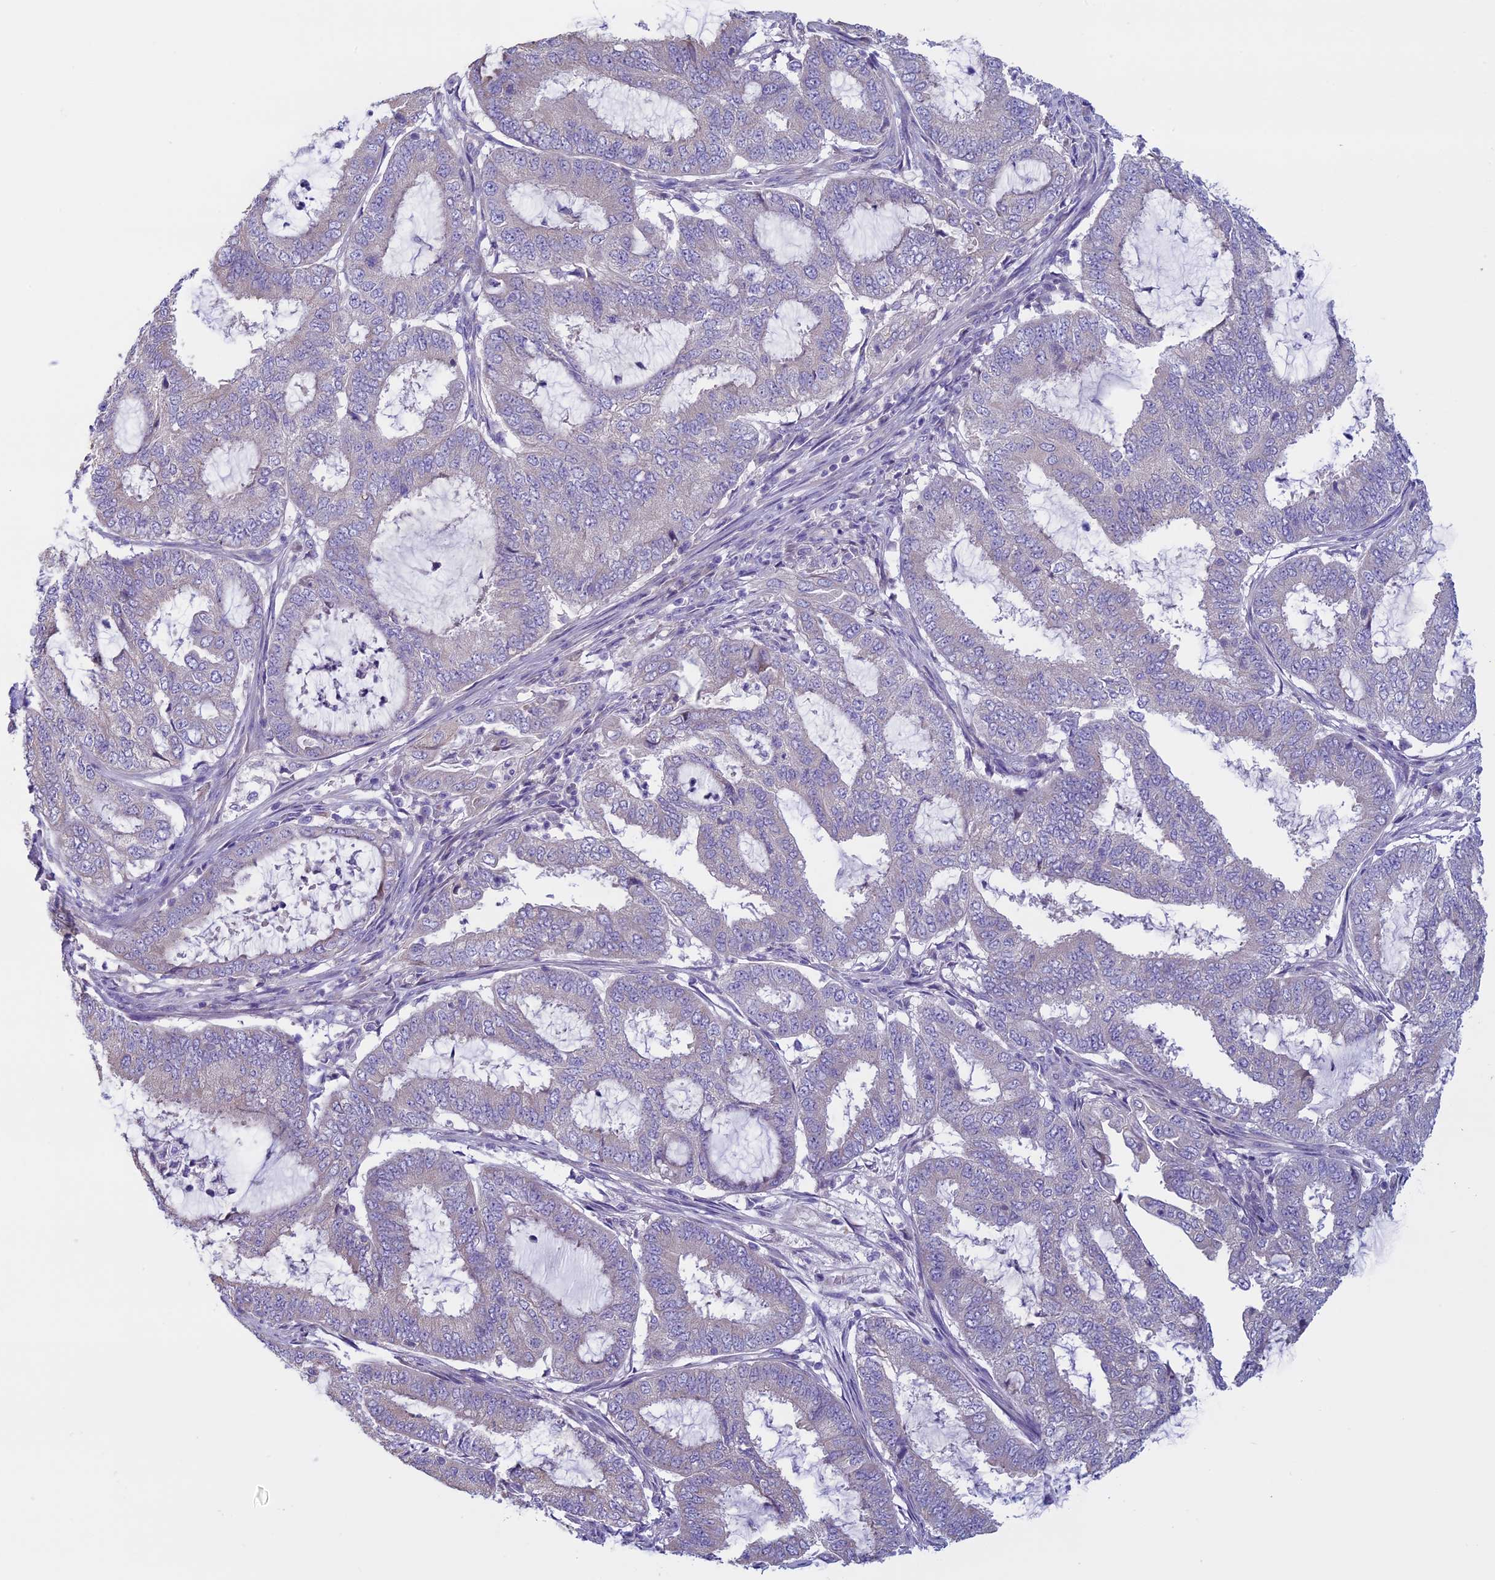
{"staining": {"intensity": "negative", "quantity": "none", "location": "none"}, "tissue": "endometrial cancer", "cell_type": "Tumor cells", "image_type": "cancer", "snomed": [{"axis": "morphology", "description": "Adenocarcinoma, NOS"}, {"axis": "topography", "description": "Endometrium"}], "caption": "IHC of human adenocarcinoma (endometrial) shows no positivity in tumor cells.", "gene": "DCTN5", "patient": {"sex": "female", "age": 51}}